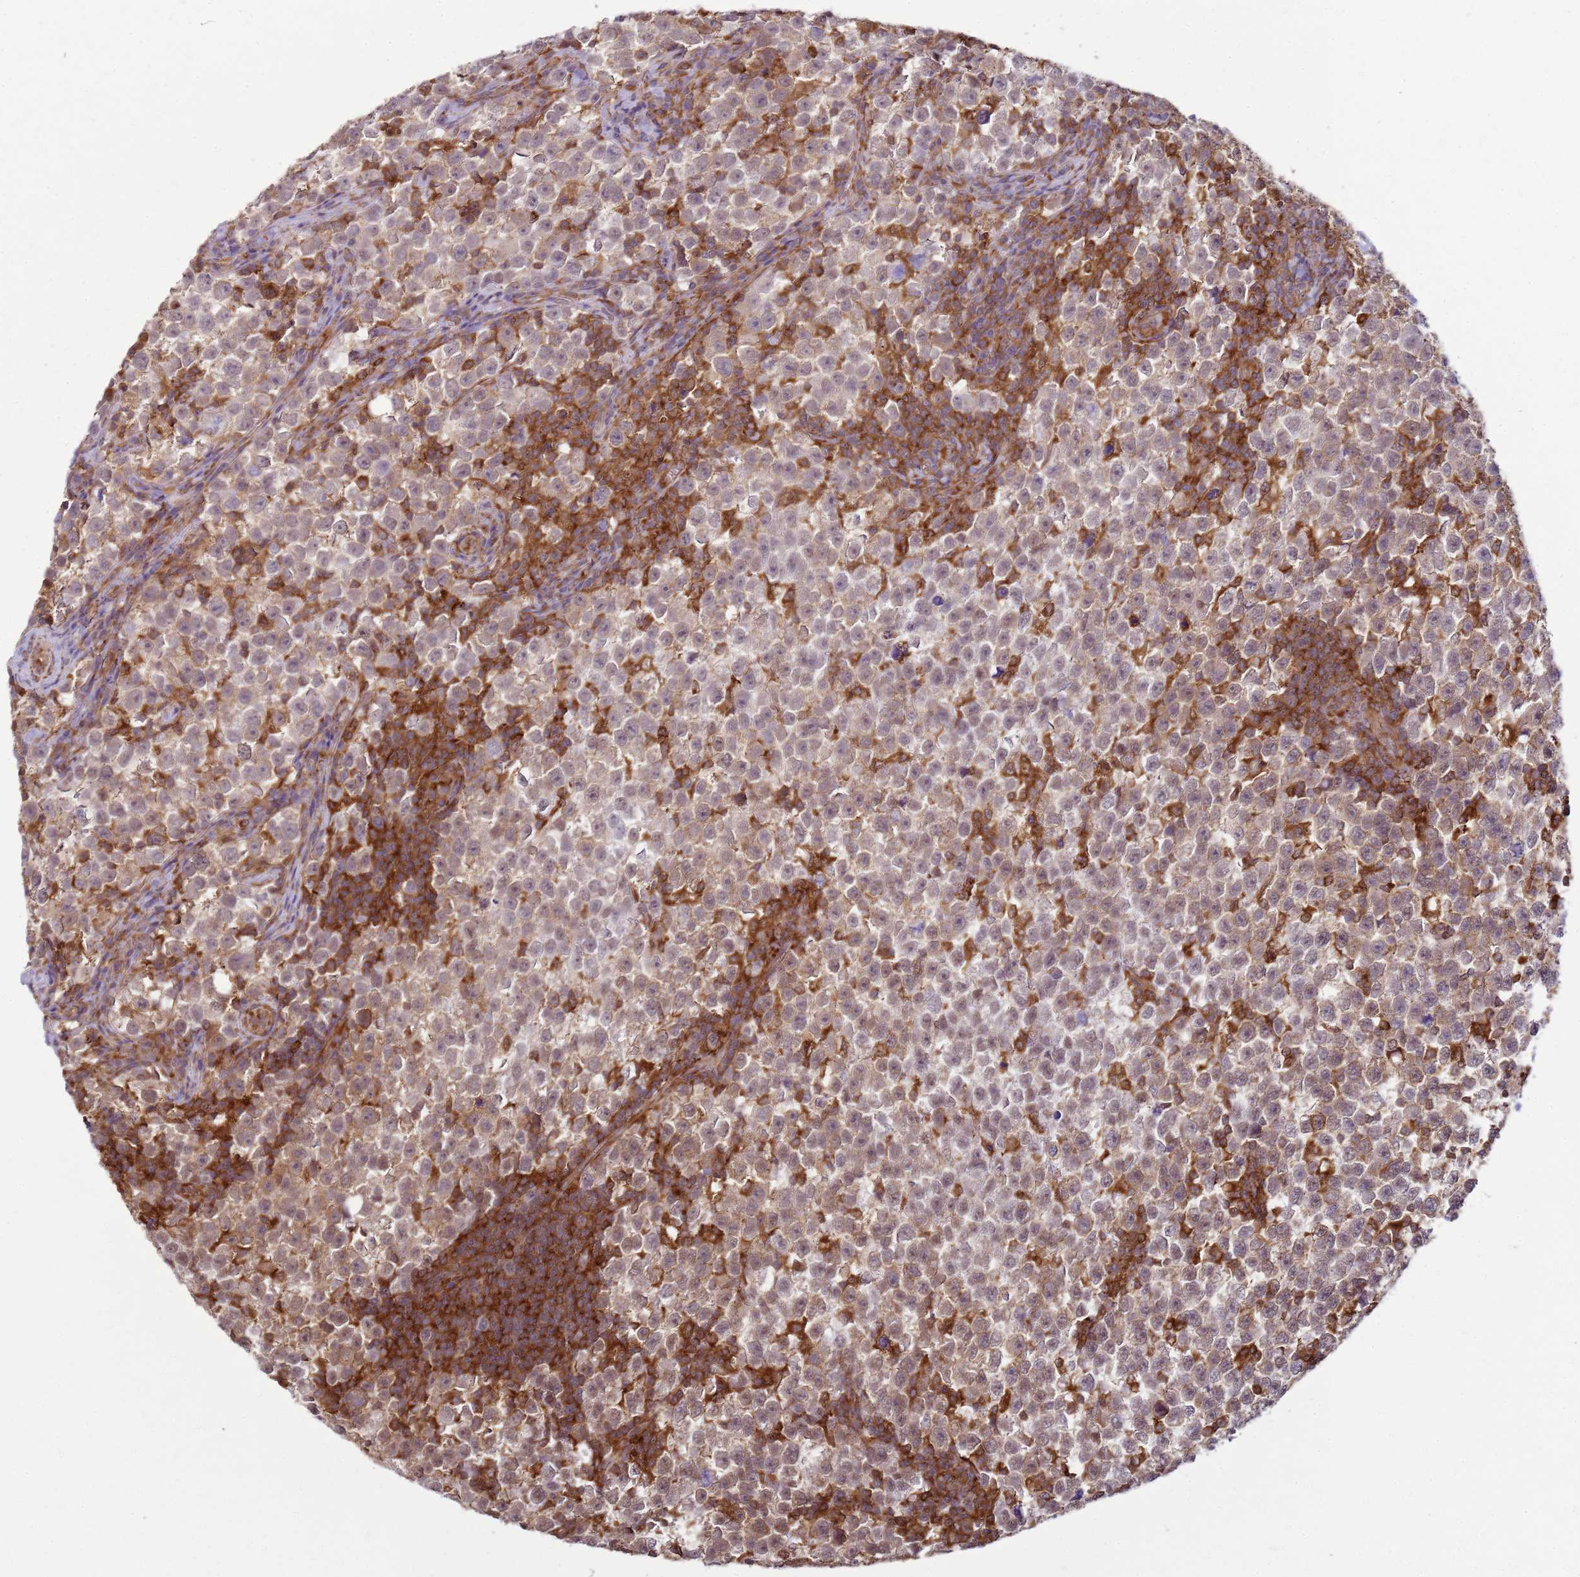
{"staining": {"intensity": "weak", "quantity": "<25%", "location": "cytoplasmic/membranous"}, "tissue": "testis cancer", "cell_type": "Tumor cells", "image_type": "cancer", "snomed": [{"axis": "morphology", "description": "Normal tissue, NOS"}, {"axis": "morphology", "description": "Seminoma, NOS"}, {"axis": "topography", "description": "Testis"}], "caption": "Immunohistochemistry micrograph of neoplastic tissue: testis seminoma stained with DAB exhibits no significant protein staining in tumor cells. (Brightfield microscopy of DAB IHC at high magnification).", "gene": "GABRE", "patient": {"sex": "male", "age": 43}}